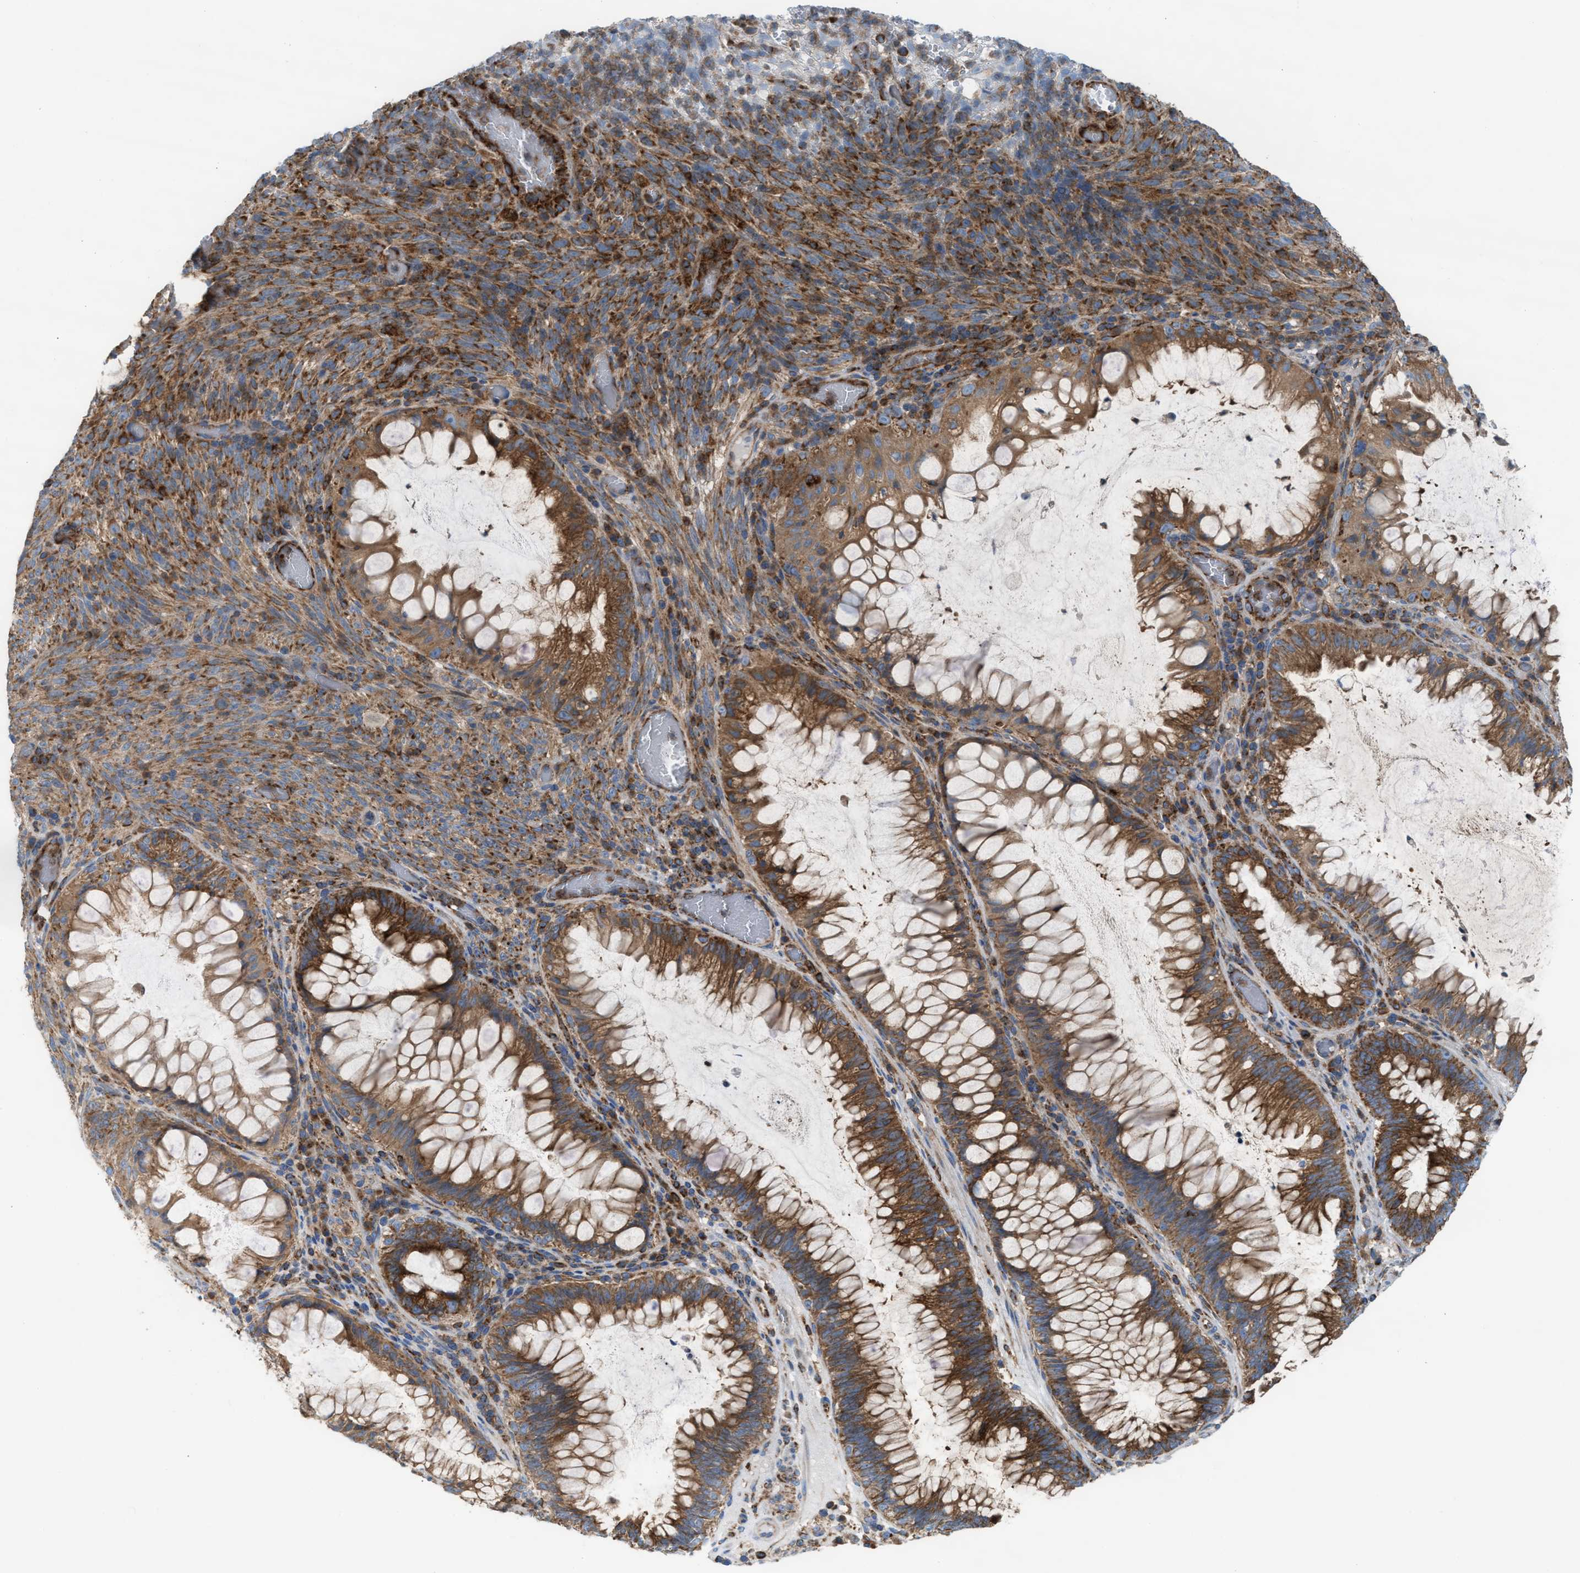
{"staining": {"intensity": "moderate", "quantity": ">75%", "location": "cytoplasmic/membranous"}, "tissue": "melanoma", "cell_type": "Tumor cells", "image_type": "cancer", "snomed": [{"axis": "morphology", "description": "Malignant melanoma, NOS"}, {"axis": "topography", "description": "Skin"}], "caption": "Malignant melanoma stained with DAB (3,3'-diaminobenzidine) immunohistochemistry (IHC) exhibits medium levels of moderate cytoplasmic/membranous positivity in approximately >75% of tumor cells. Using DAB (brown) and hematoxylin (blue) stains, captured at high magnification using brightfield microscopy.", "gene": "TBC1D15", "patient": {"sex": "female", "age": 81}}